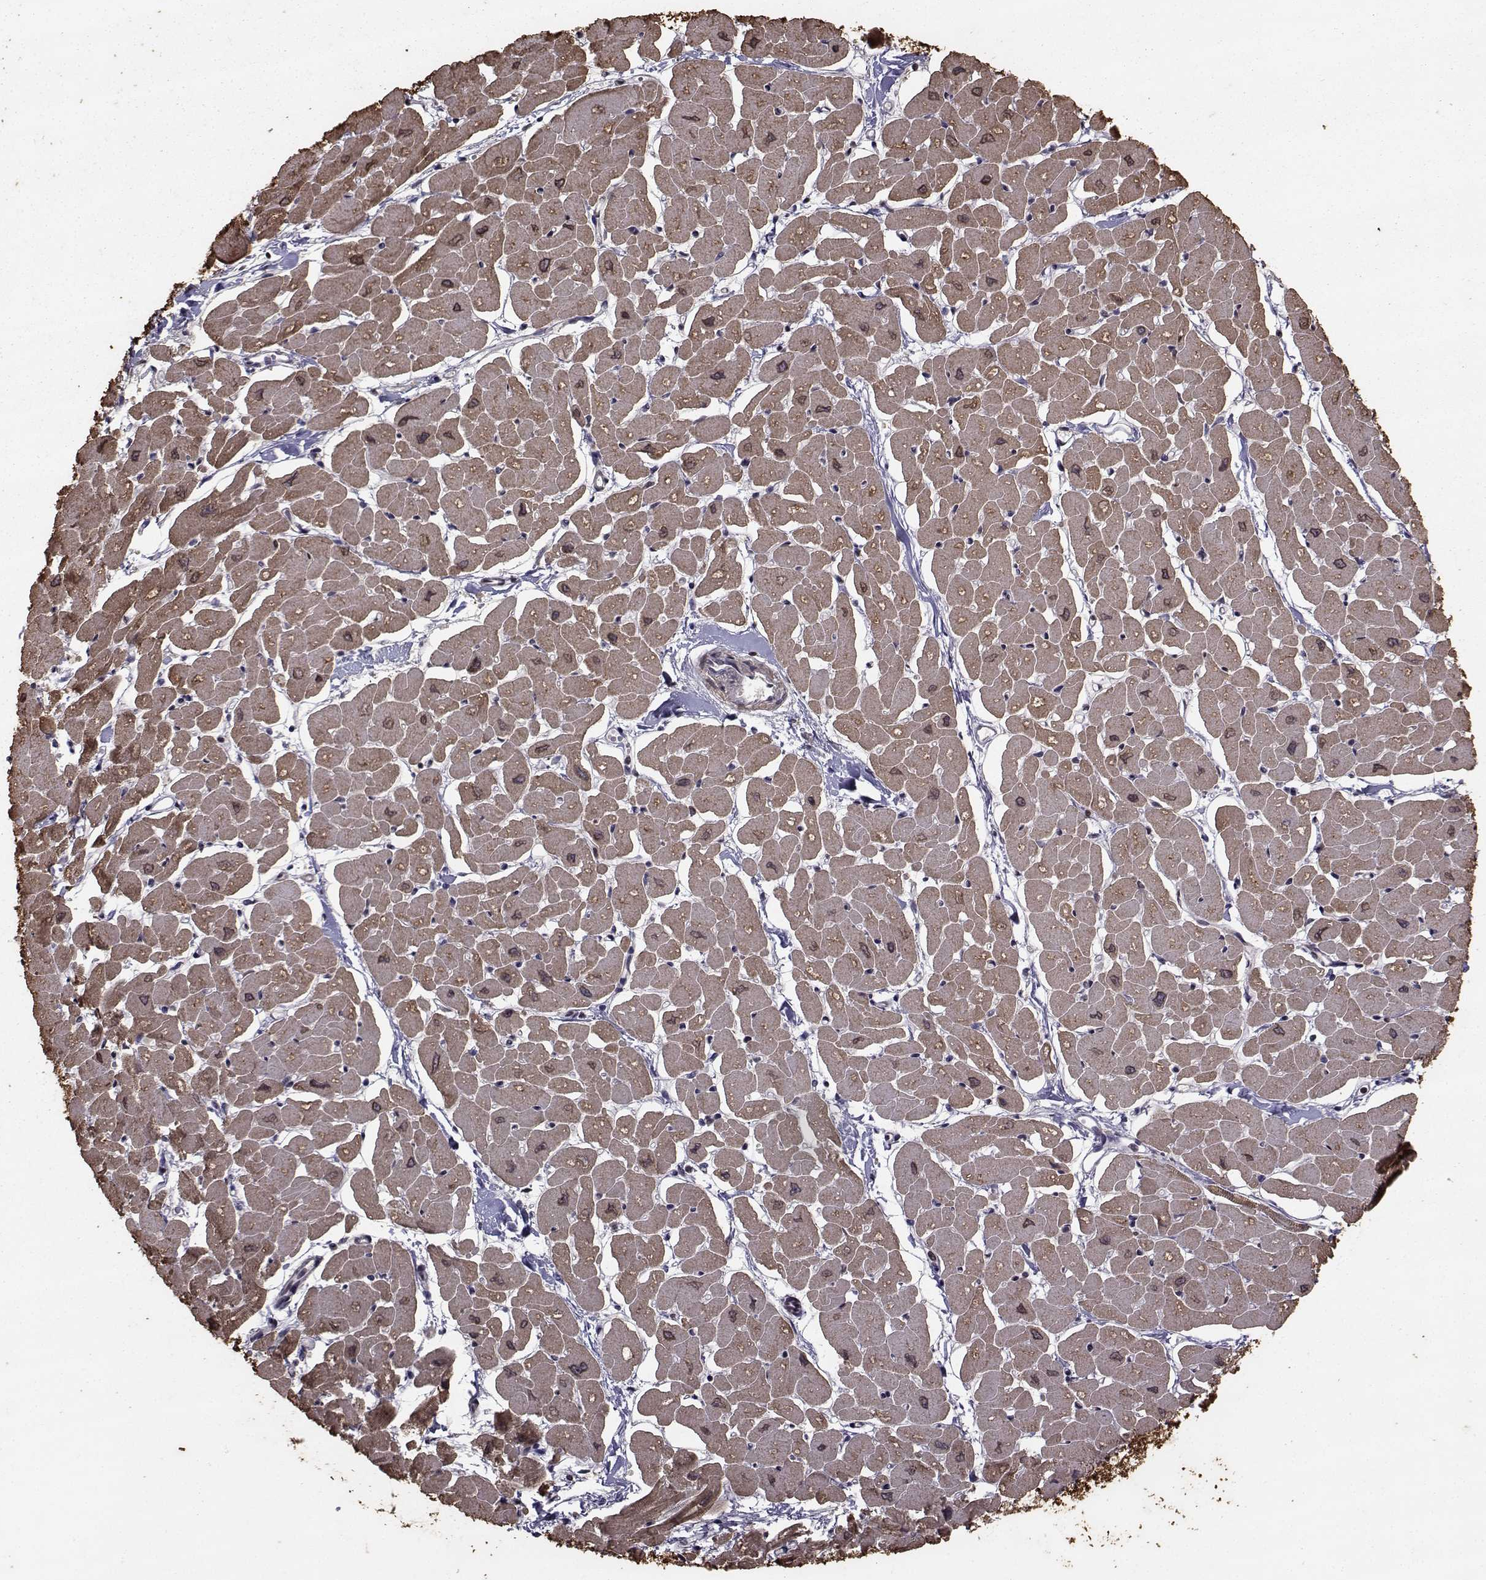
{"staining": {"intensity": "moderate", "quantity": "25%-75%", "location": "cytoplasmic/membranous,nuclear"}, "tissue": "heart muscle", "cell_type": "Cardiomyocytes", "image_type": "normal", "snomed": [{"axis": "morphology", "description": "Normal tissue, NOS"}, {"axis": "topography", "description": "Heart"}], "caption": "Human heart muscle stained for a protein (brown) reveals moderate cytoplasmic/membranous,nuclear positive expression in about 25%-75% of cardiomyocytes.", "gene": "SF1", "patient": {"sex": "male", "age": 57}}